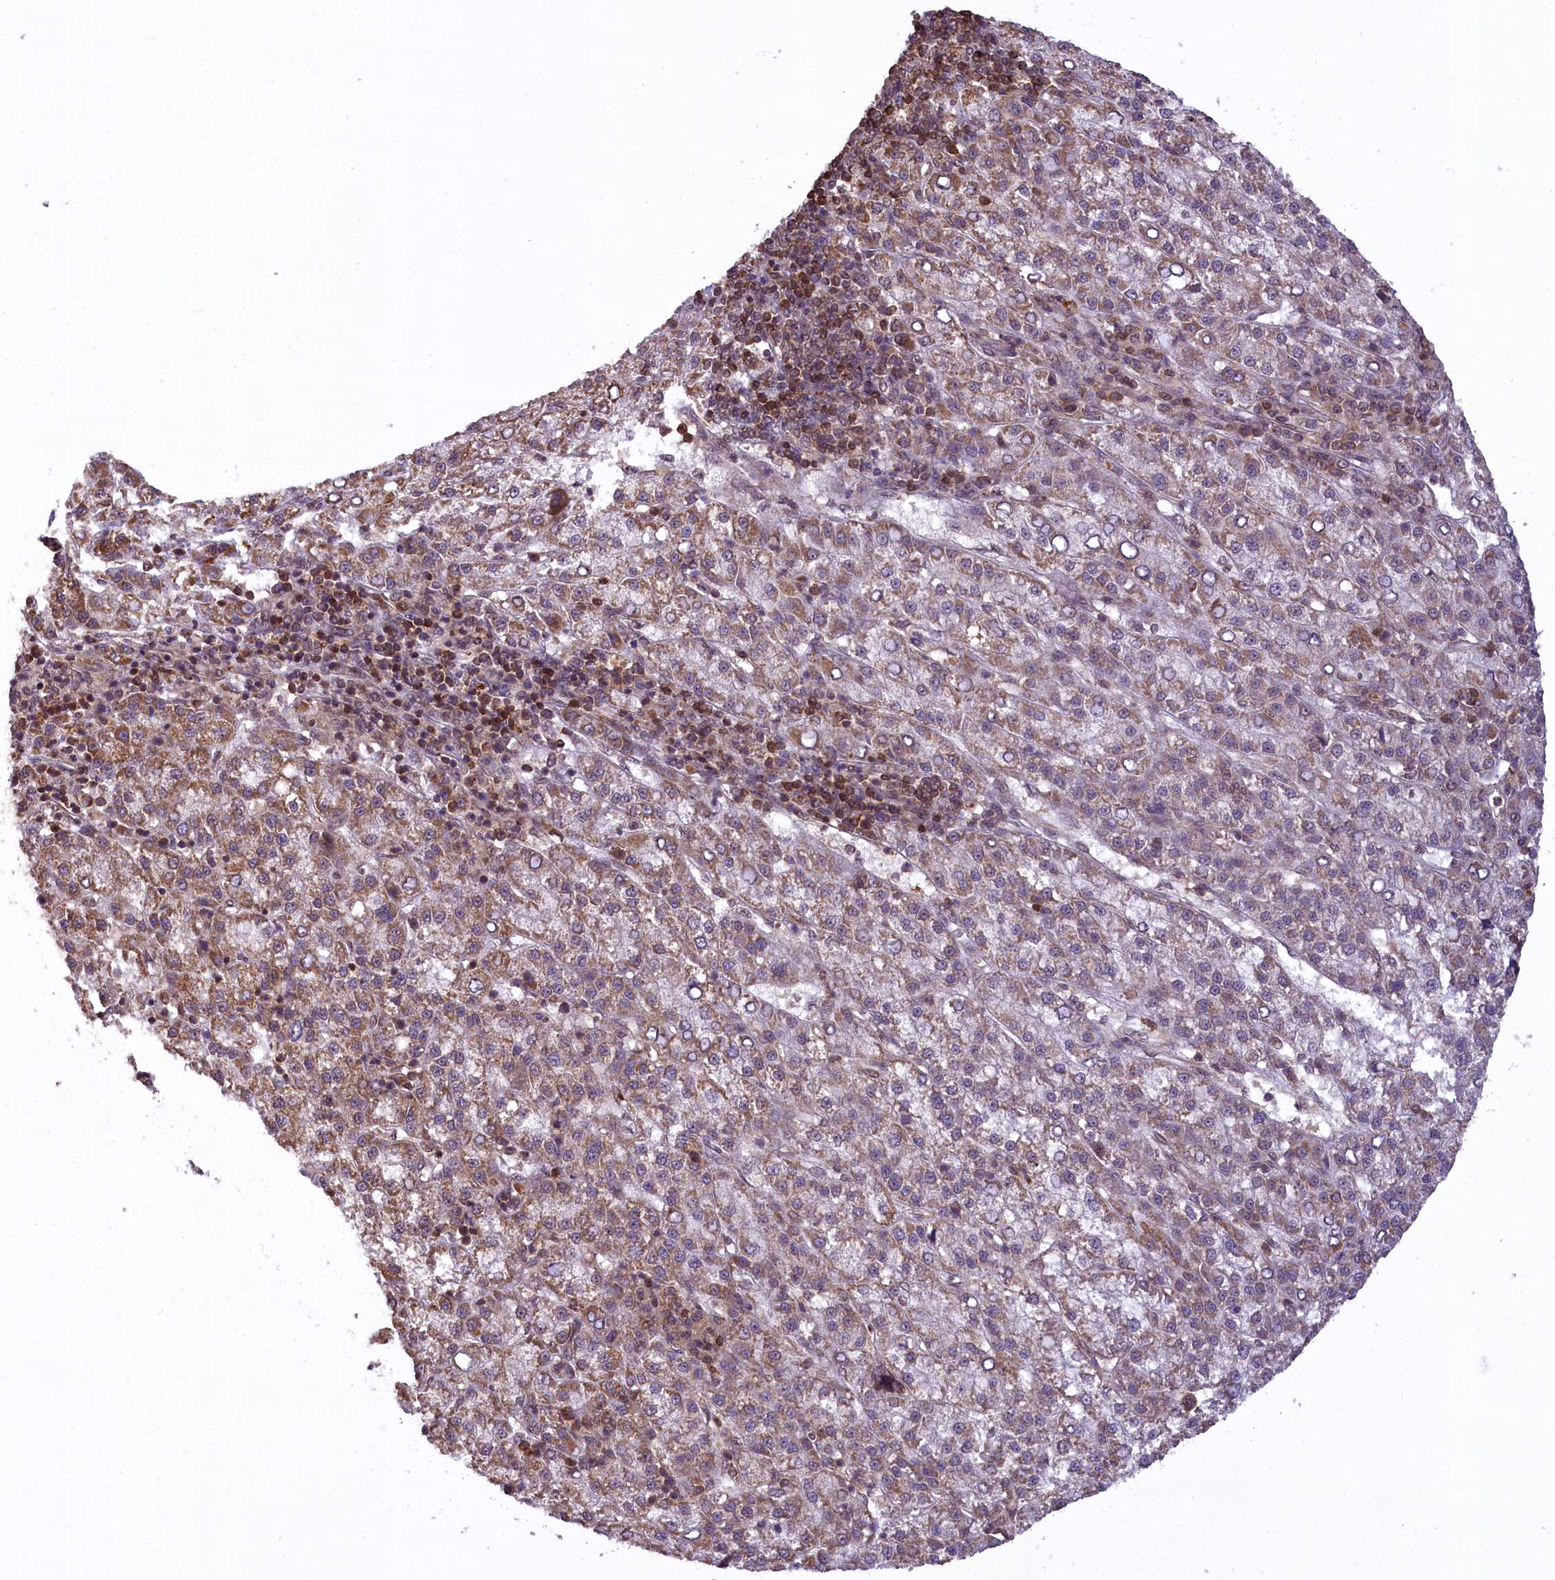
{"staining": {"intensity": "moderate", "quantity": "25%-75%", "location": "cytoplasmic/membranous"}, "tissue": "liver cancer", "cell_type": "Tumor cells", "image_type": "cancer", "snomed": [{"axis": "morphology", "description": "Carcinoma, Hepatocellular, NOS"}, {"axis": "topography", "description": "Liver"}], "caption": "An IHC histopathology image of neoplastic tissue is shown. Protein staining in brown labels moderate cytoplasmic/membranous positivity in liver cancer (hepatocellular carcinoma) within tumor cells.", "gene": "CARD8", "patient": {"sex": "female", "age": 58}}